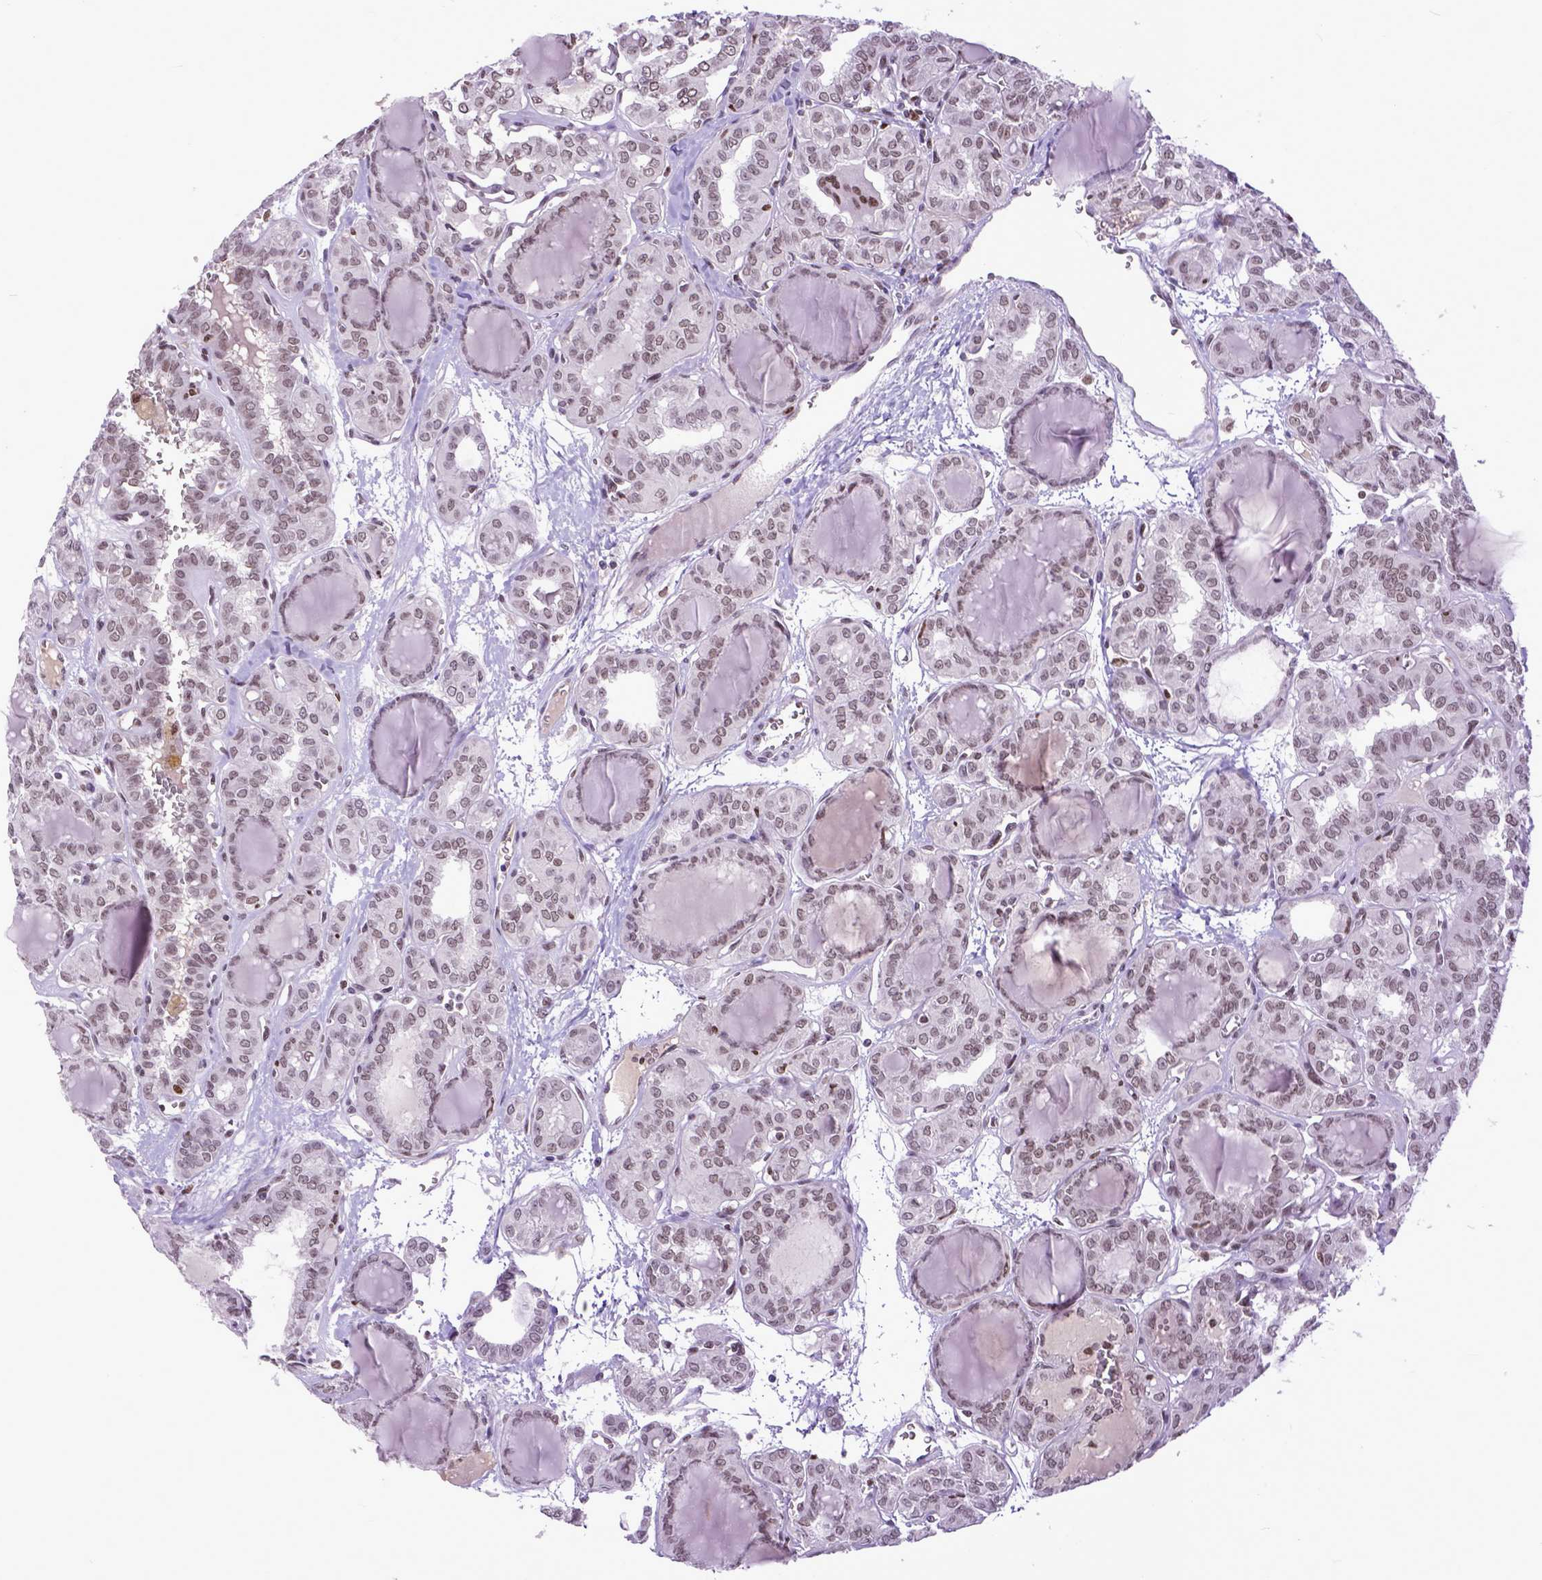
{"staining": {"intensity": "negative", "quantity": "none", "location": "none"}, "tissue": "thyroid cancer", "cell_type": "Tumor cells", "image_type": "cancer", "snomed": [{"axis": "morphology", "description": "Papillary adenocarcinoma, NOS"}, {"axis": "topography", "description": "Thyroid gland"}], "caption": "Tumor cells show no significant positivity in thyroid cancer (papillary adenocarcinoma). (Brightfield microscopy of DAB (3,3'-diaminobenzidine) IHC at high magnification).", "gene": "RCC2", "patient": {"sex": "female", "age": 41}}